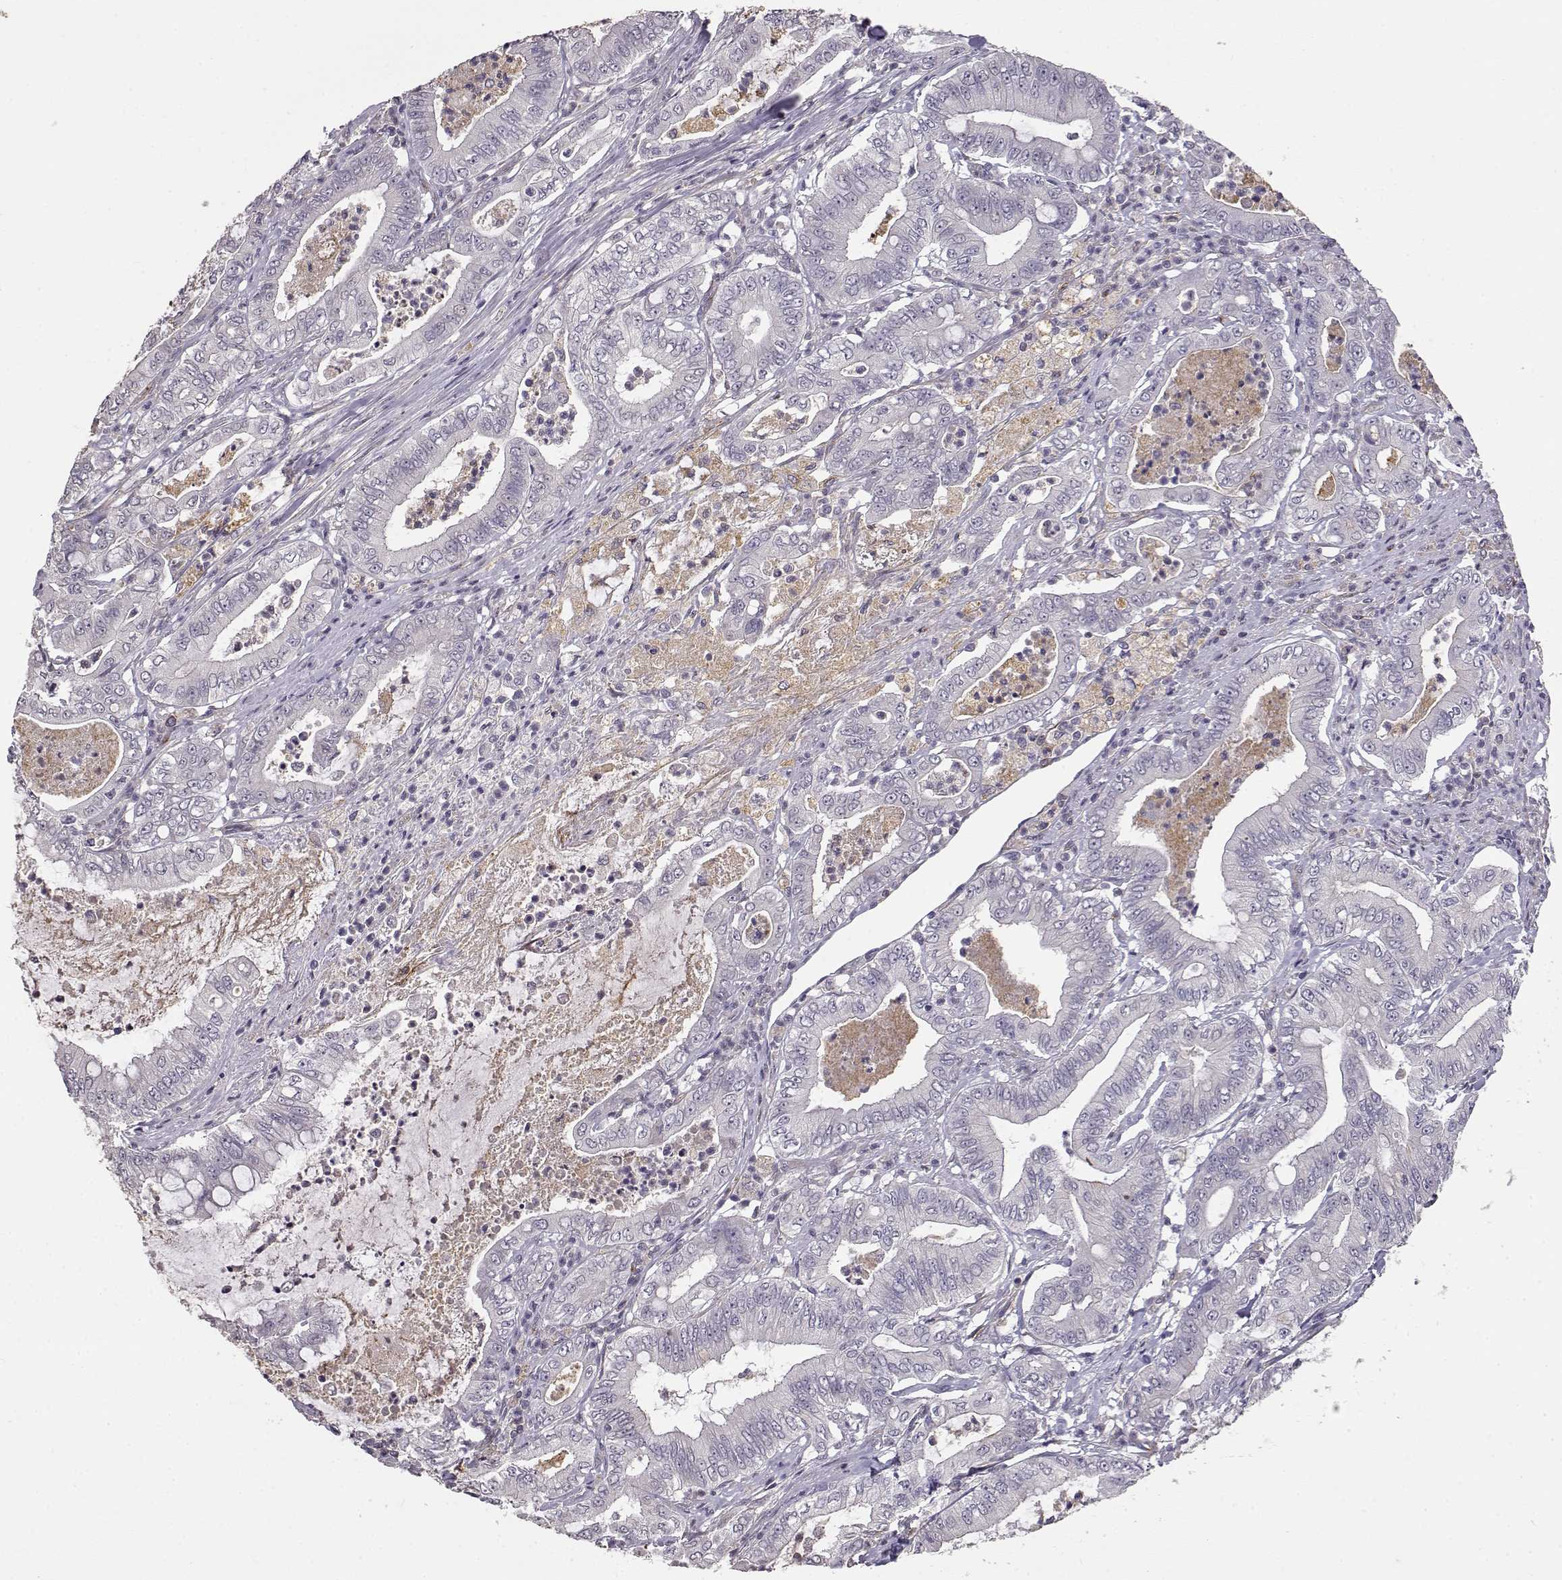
{"staining": {"intensity": "negative", "quantity": "none", "location": "none"}, "tissue": "pancreatic cancer", "cell_type": "Tumor cells", "image_type": "cancer", "snomed": [{"axis": "morphology", "description": "Adenocarcinoma, NOS"}, {"axis": "topography", "description": "Pancreas"}], "caption": "This is a histopathology image of IHC staining of pancreatic cancer, which shows no expression in tumor cells.", "gene": "IFITM1", "patient": {"sex": "male", "age": 71}}